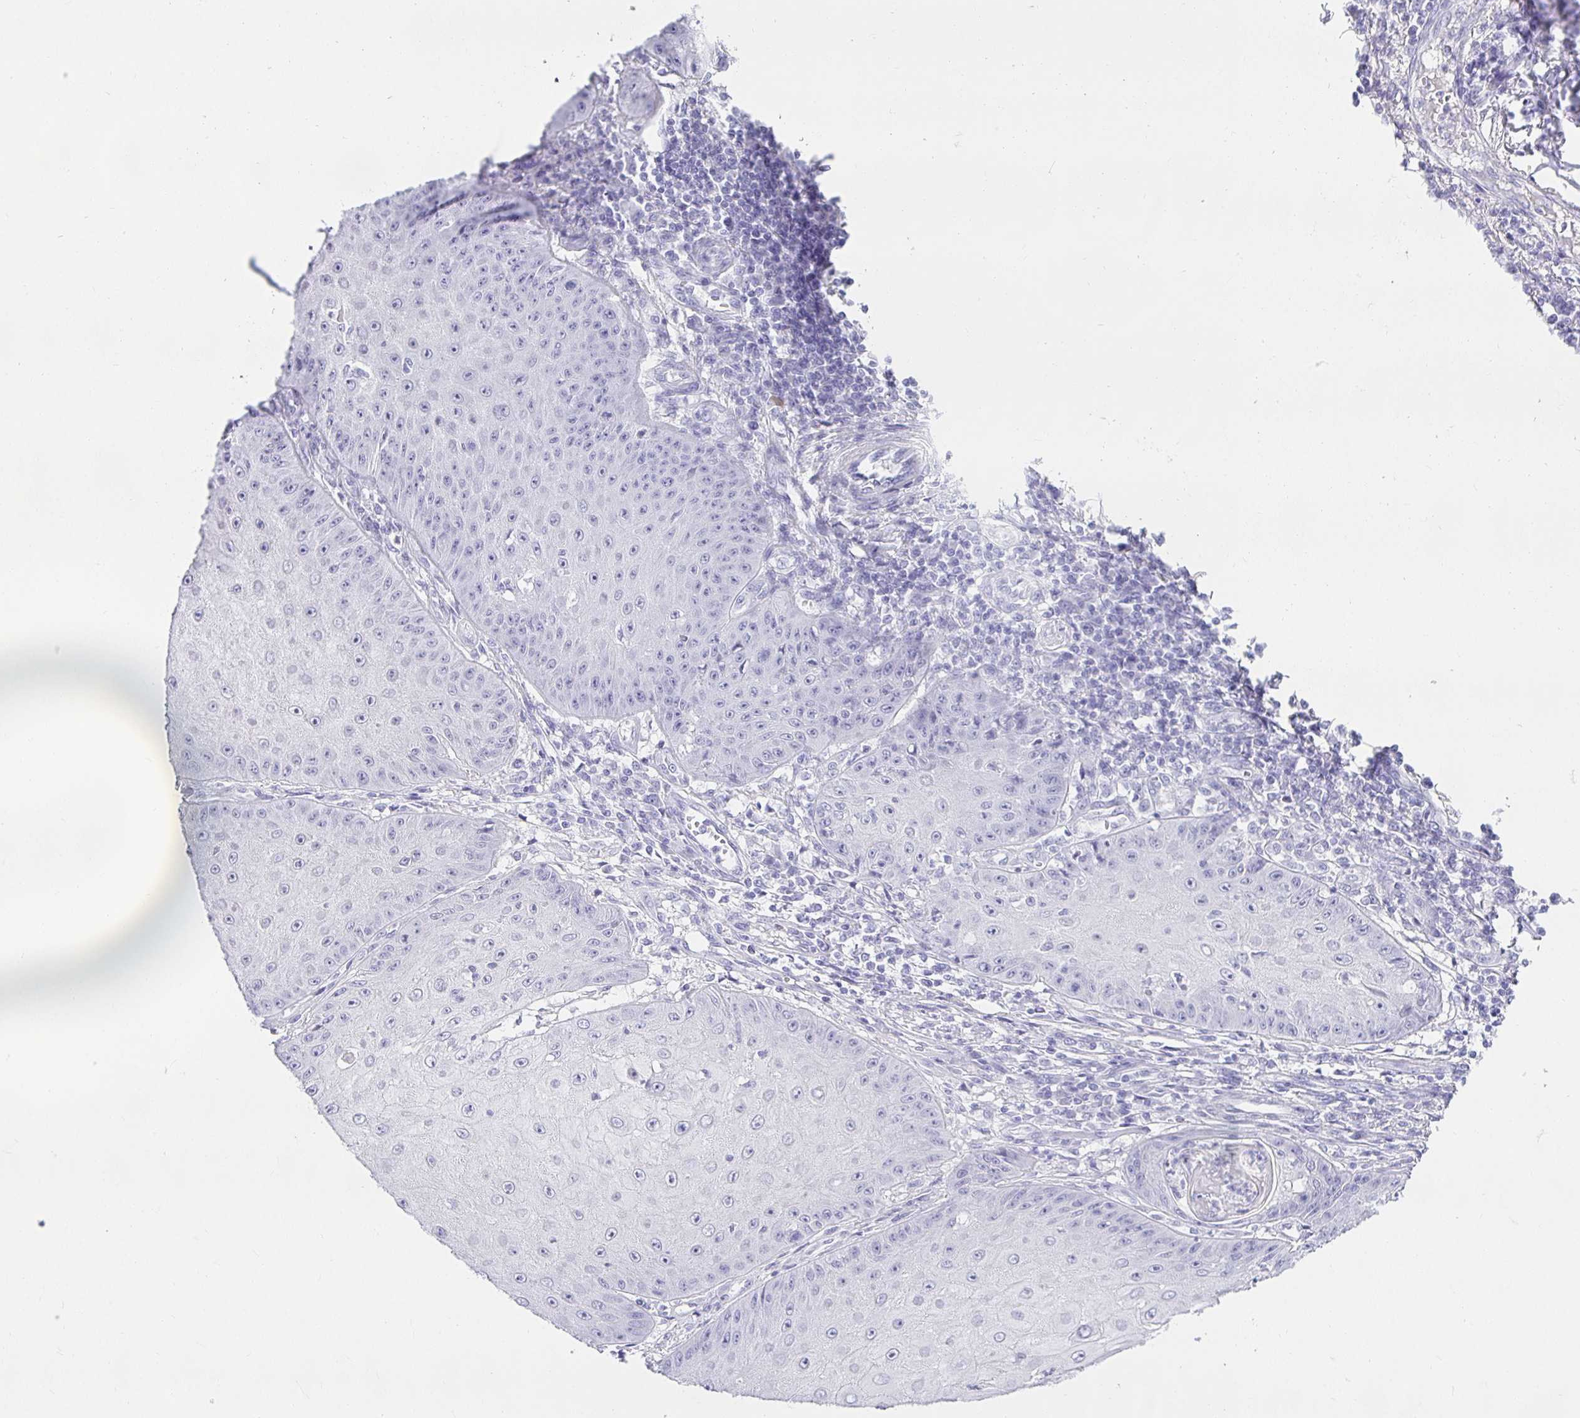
{"staining": {"intensity": "negative", "quantity": "none", "location": "none"}, "tissue": "skin cancer", "cell_type": "Tumor cells", "image_type": "cancer", "snomed": [{"axis": "morphology", "description": "Squamous cell carcinoma, NOS"}, {"axis": "topography", "description": "Skin"}], "caption": "Micrograph shows no protein positivity in tumor cells of skin cancer tissue.", "gene": "CHAT", "patient": {"sex": "male", "age": 70}}